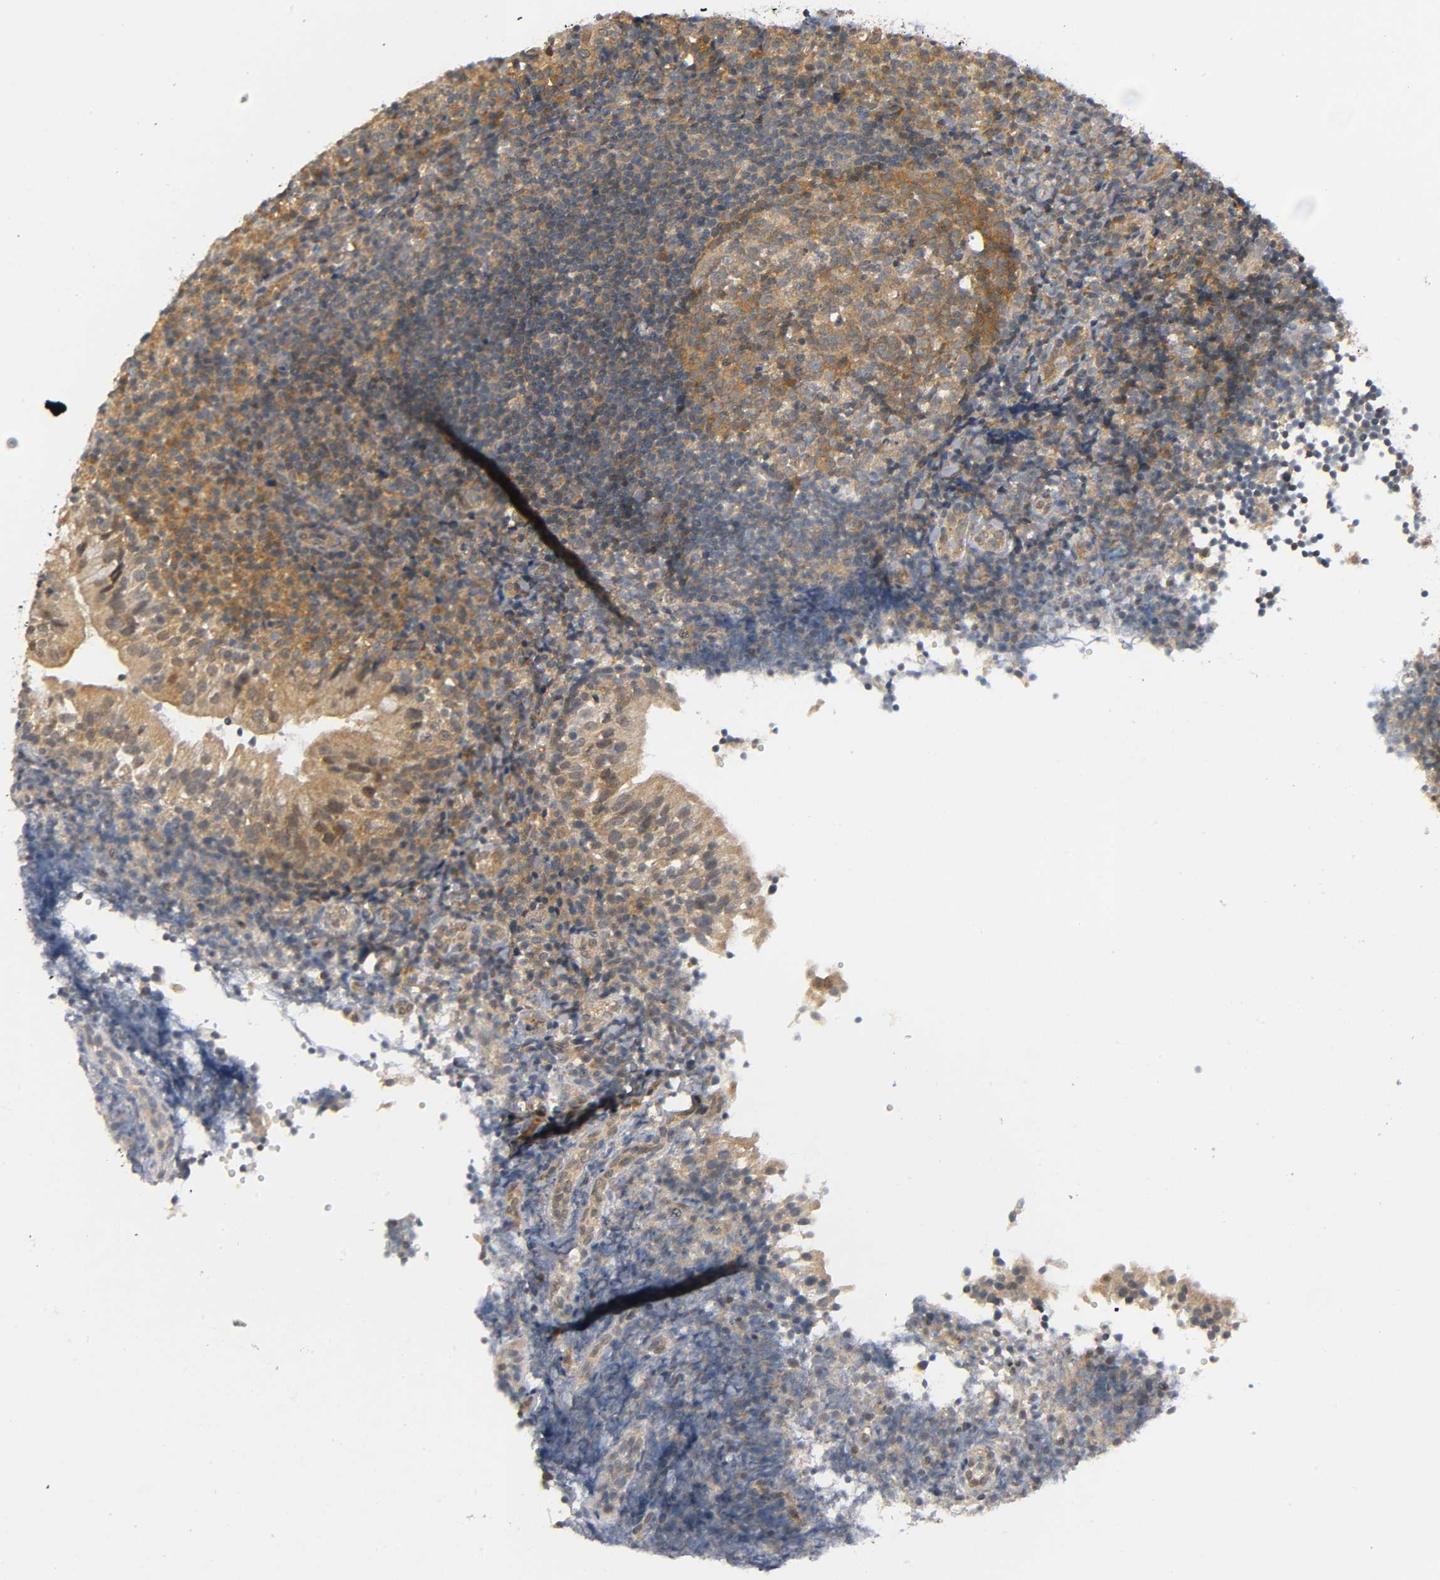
{"staining": {"intensity": "moderate", "quantity": ">75%", "location": "cytoplasmic/membranous"}, "tissue": "tonsil", "cell_type": "Germinal center cells", "image_type": "normal", "snomed": [{"axis": "morphology", "description": "Normal tissue, NOS"}, {"axis": "topography", "description": "Tonsil"}], "caption": "Benign tonsil reveals moderate cytoplasmic/membranous positivity in approximately >75% of germinal center cells (DAB IHC, brown staining for protein, blue staining for nuclei)..", "gene": "MAPK8", "patient": {"sex": "female", "age": 40}}